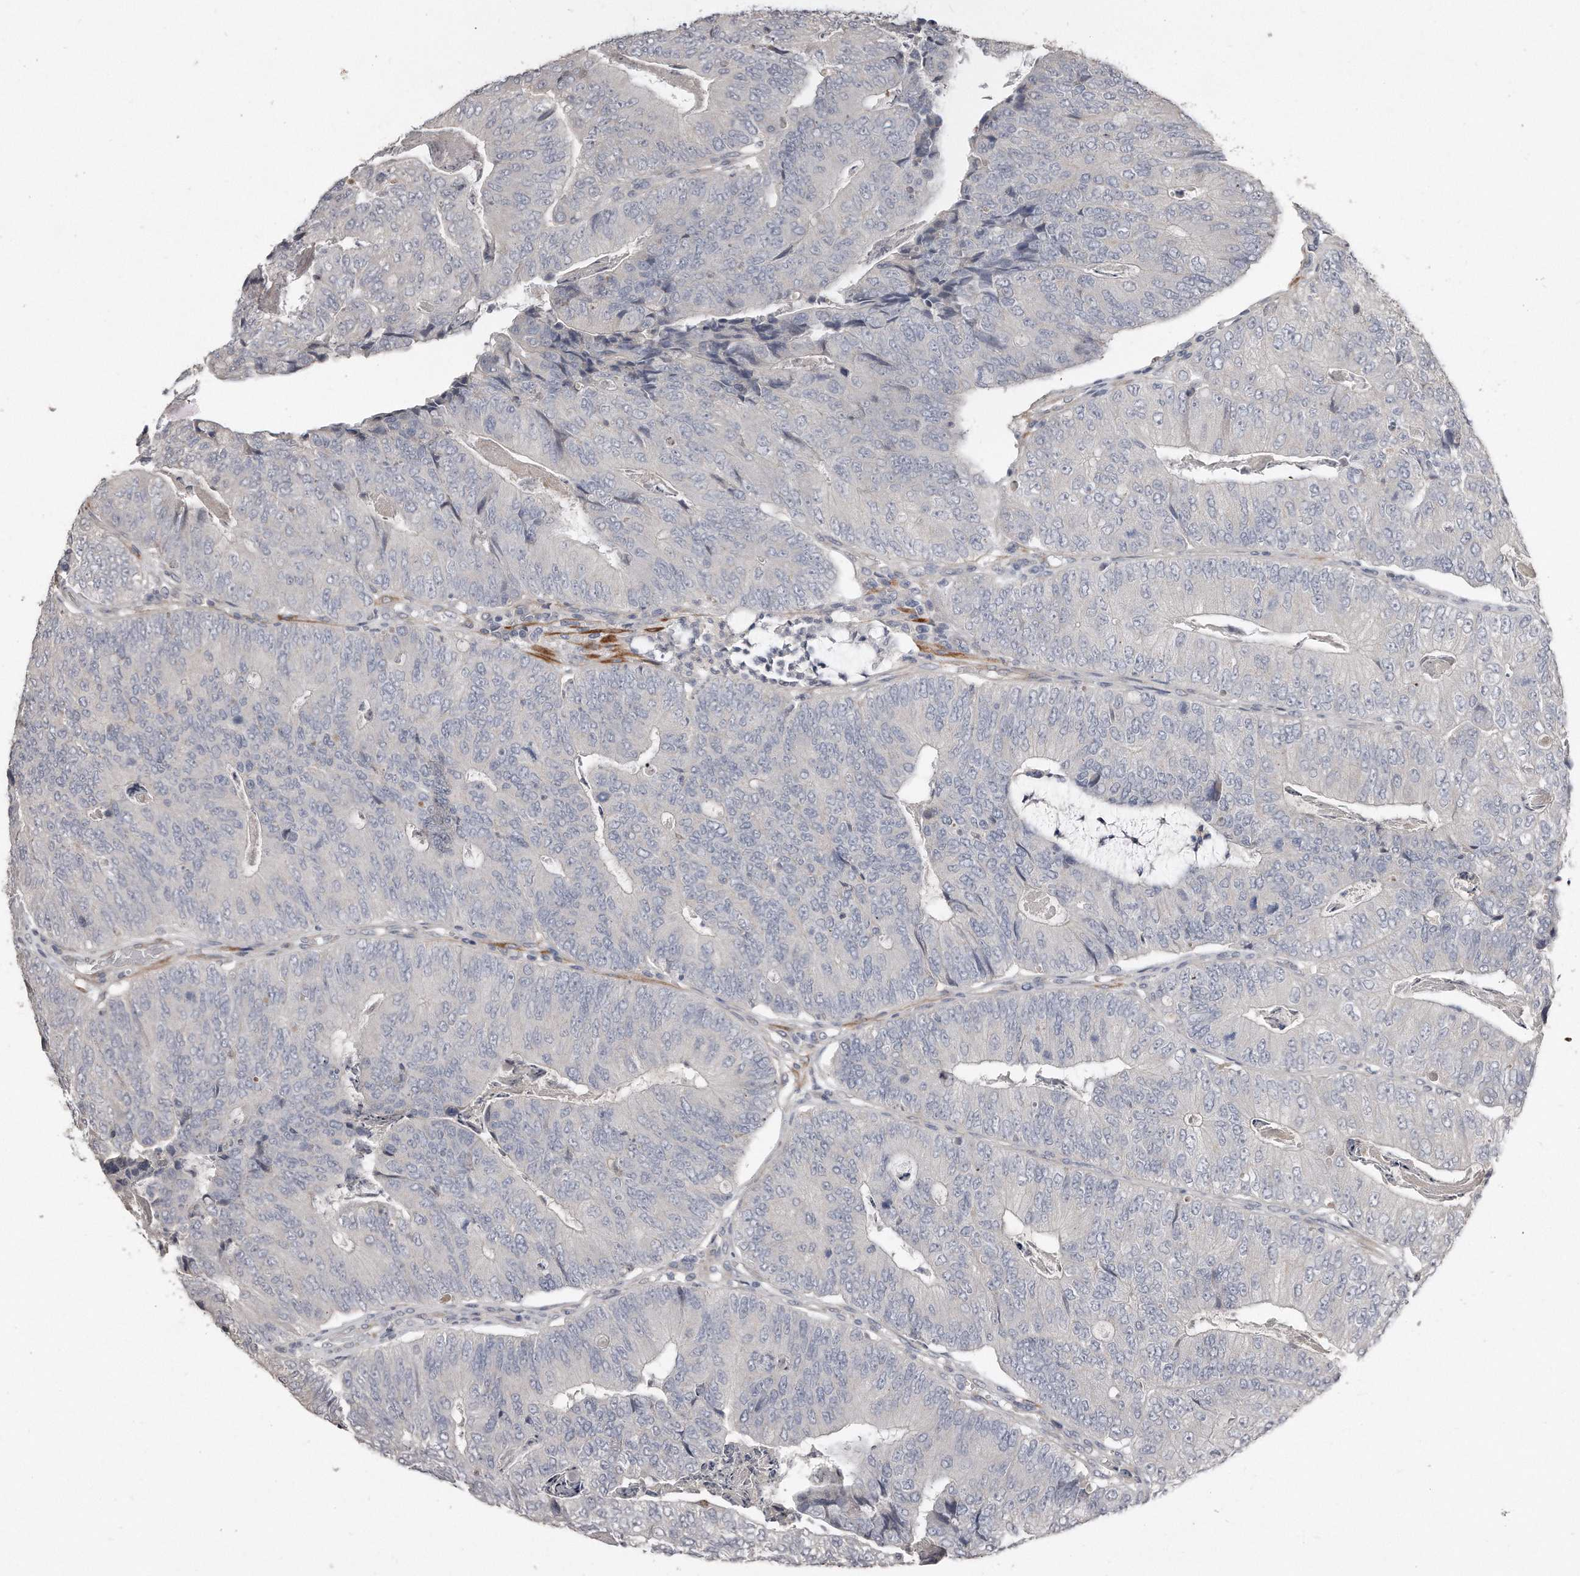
{"staining": {"intensity": "negative", "quantity": "none", "location": "none"}, "tissue": "colorectal cancer", "cell_type": "Tumor cells", "image_type": "cancer", "snomed": [{"axis": "morphology", "description": "Adenocarcinoma, NOS"}, {"axis": "topography", "description": "Colon"}], "caption": "This is an immunohistochemistry (IHC) image of colorectal adenocarcinoma. There is no staining in tumor cells.", "gene": "LMOD1", "patient": {"sex": "female", "age": 67}}